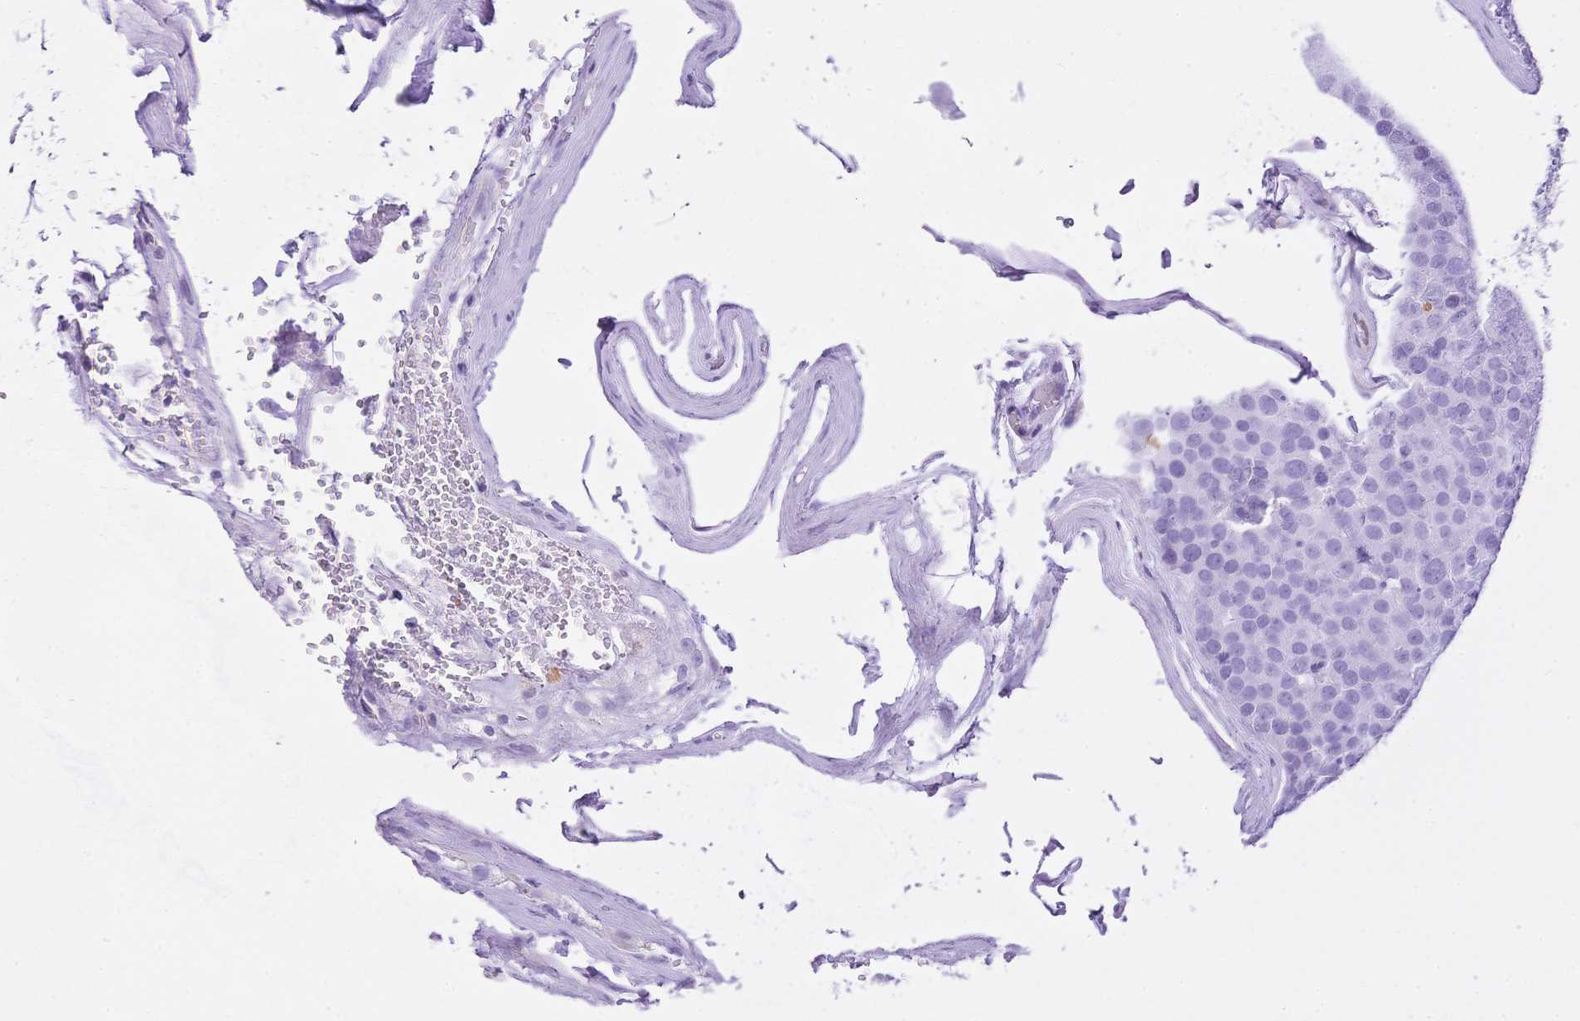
{"staining": {"intensity": "negative", "quantity": "none", "location": "none"}, "tissue": "testis cancer", "cell_type": "Tumor cells", "image_type": "cancer", "snomed": [{"axis": "morphology", "description": "Seminoma, NOS"}, {"axis": "topography", "description": "Testis"}], "caption": "Tumor cells show no significant protein positivity in testis cancer (seminoma).", "gene": "MUC21", "patient": {"sex": "male", "age": 71}}